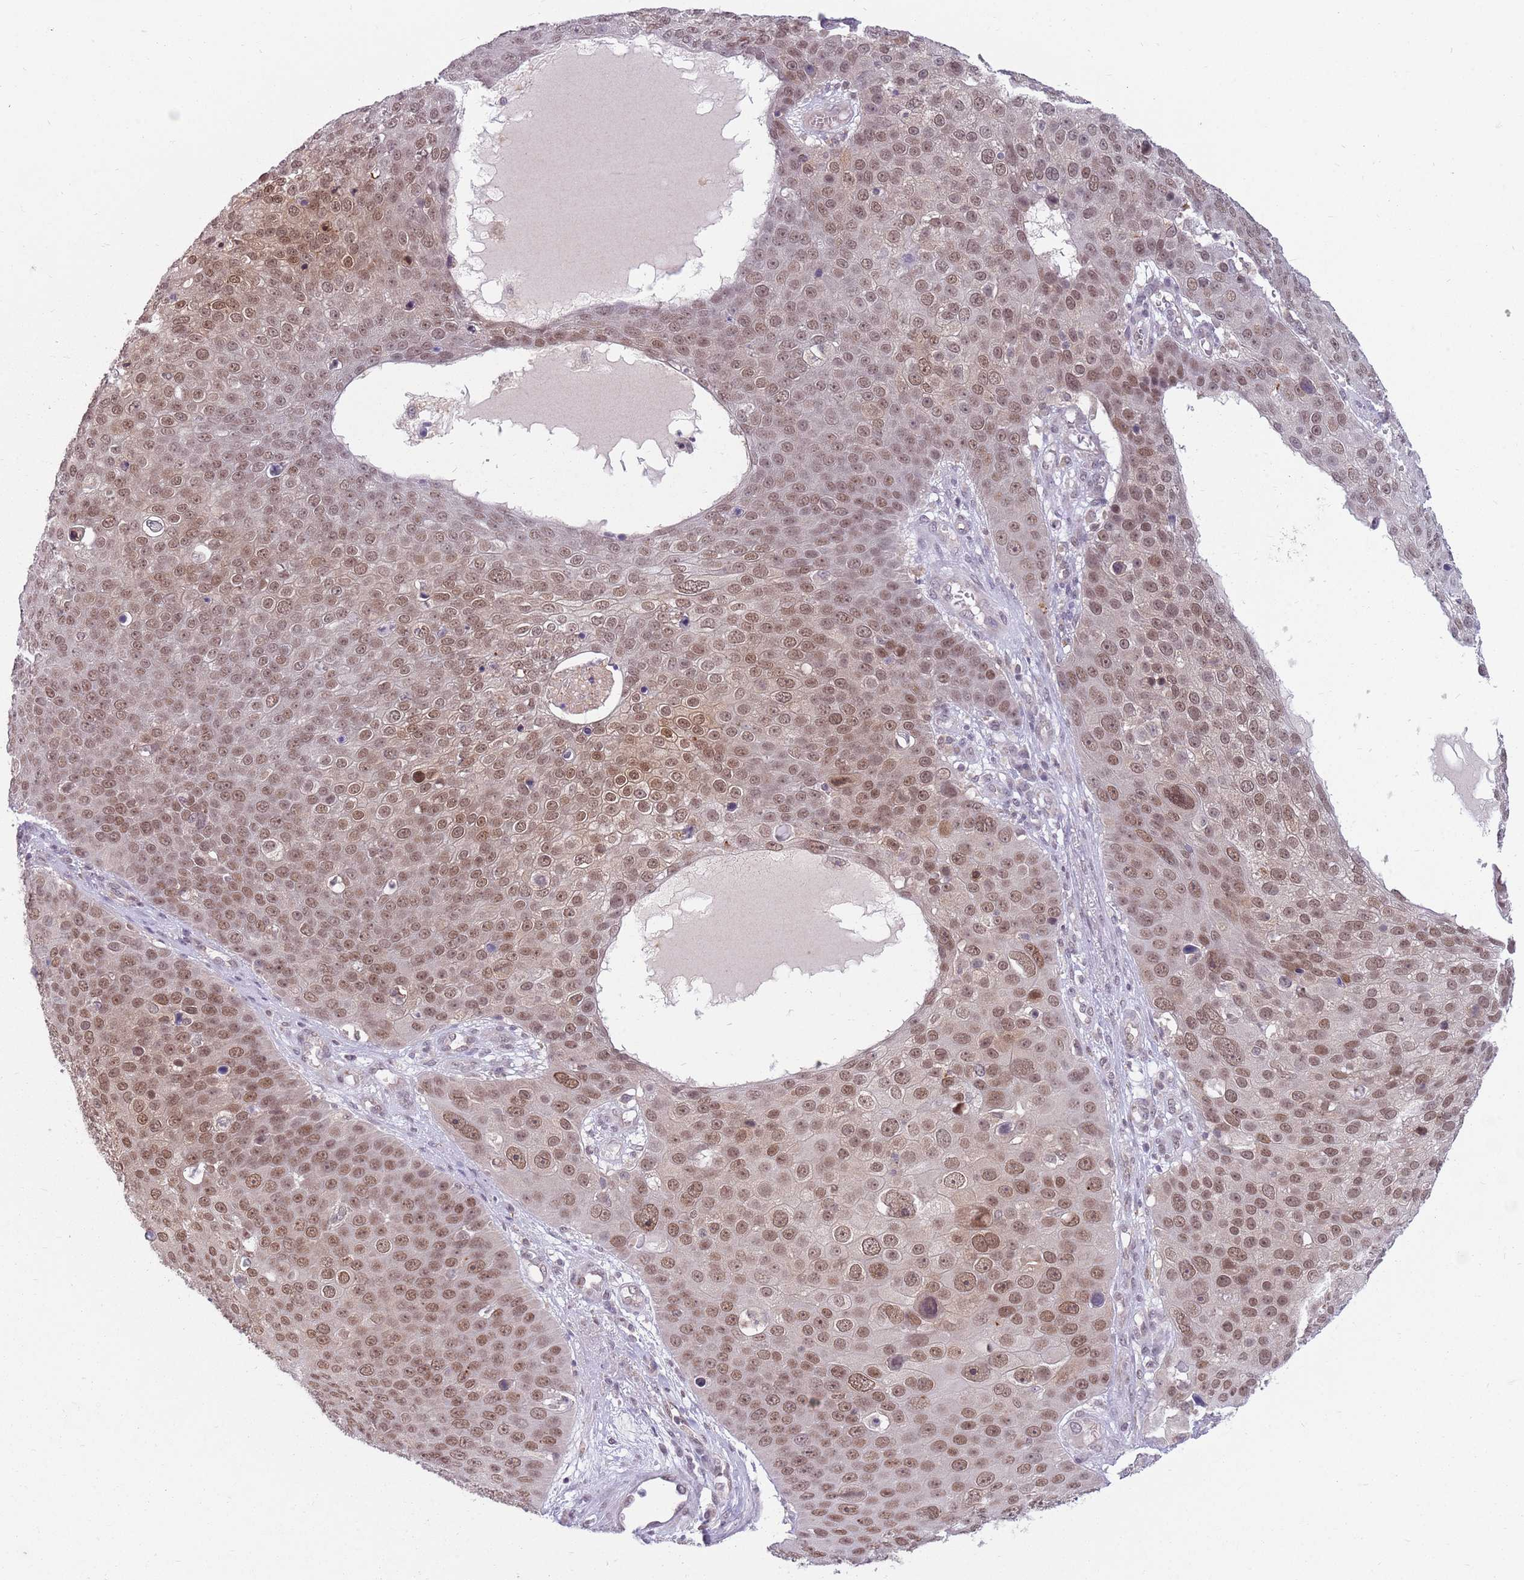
{"staining": {"intensity": "moderate", "quantity": ">75%", "location": "nuclear"}, "tissue": "skin cancer", "cell_type": "Tumor cells", "image_type": "cancer", "snomed": [{"axis": "morphology", "description": "Squamous cell carcinoma, NOS"}, {"axis": "topography", "description": "Skin"}], "caption": "About >75% of tumor cells in skin squamous cell carcinoma exhibit moderate nuclear protein staining as visualized by brown immunohistochemical staining.", "gene": "ZNF574", "patient": {"sex": "male", "age": 71}}